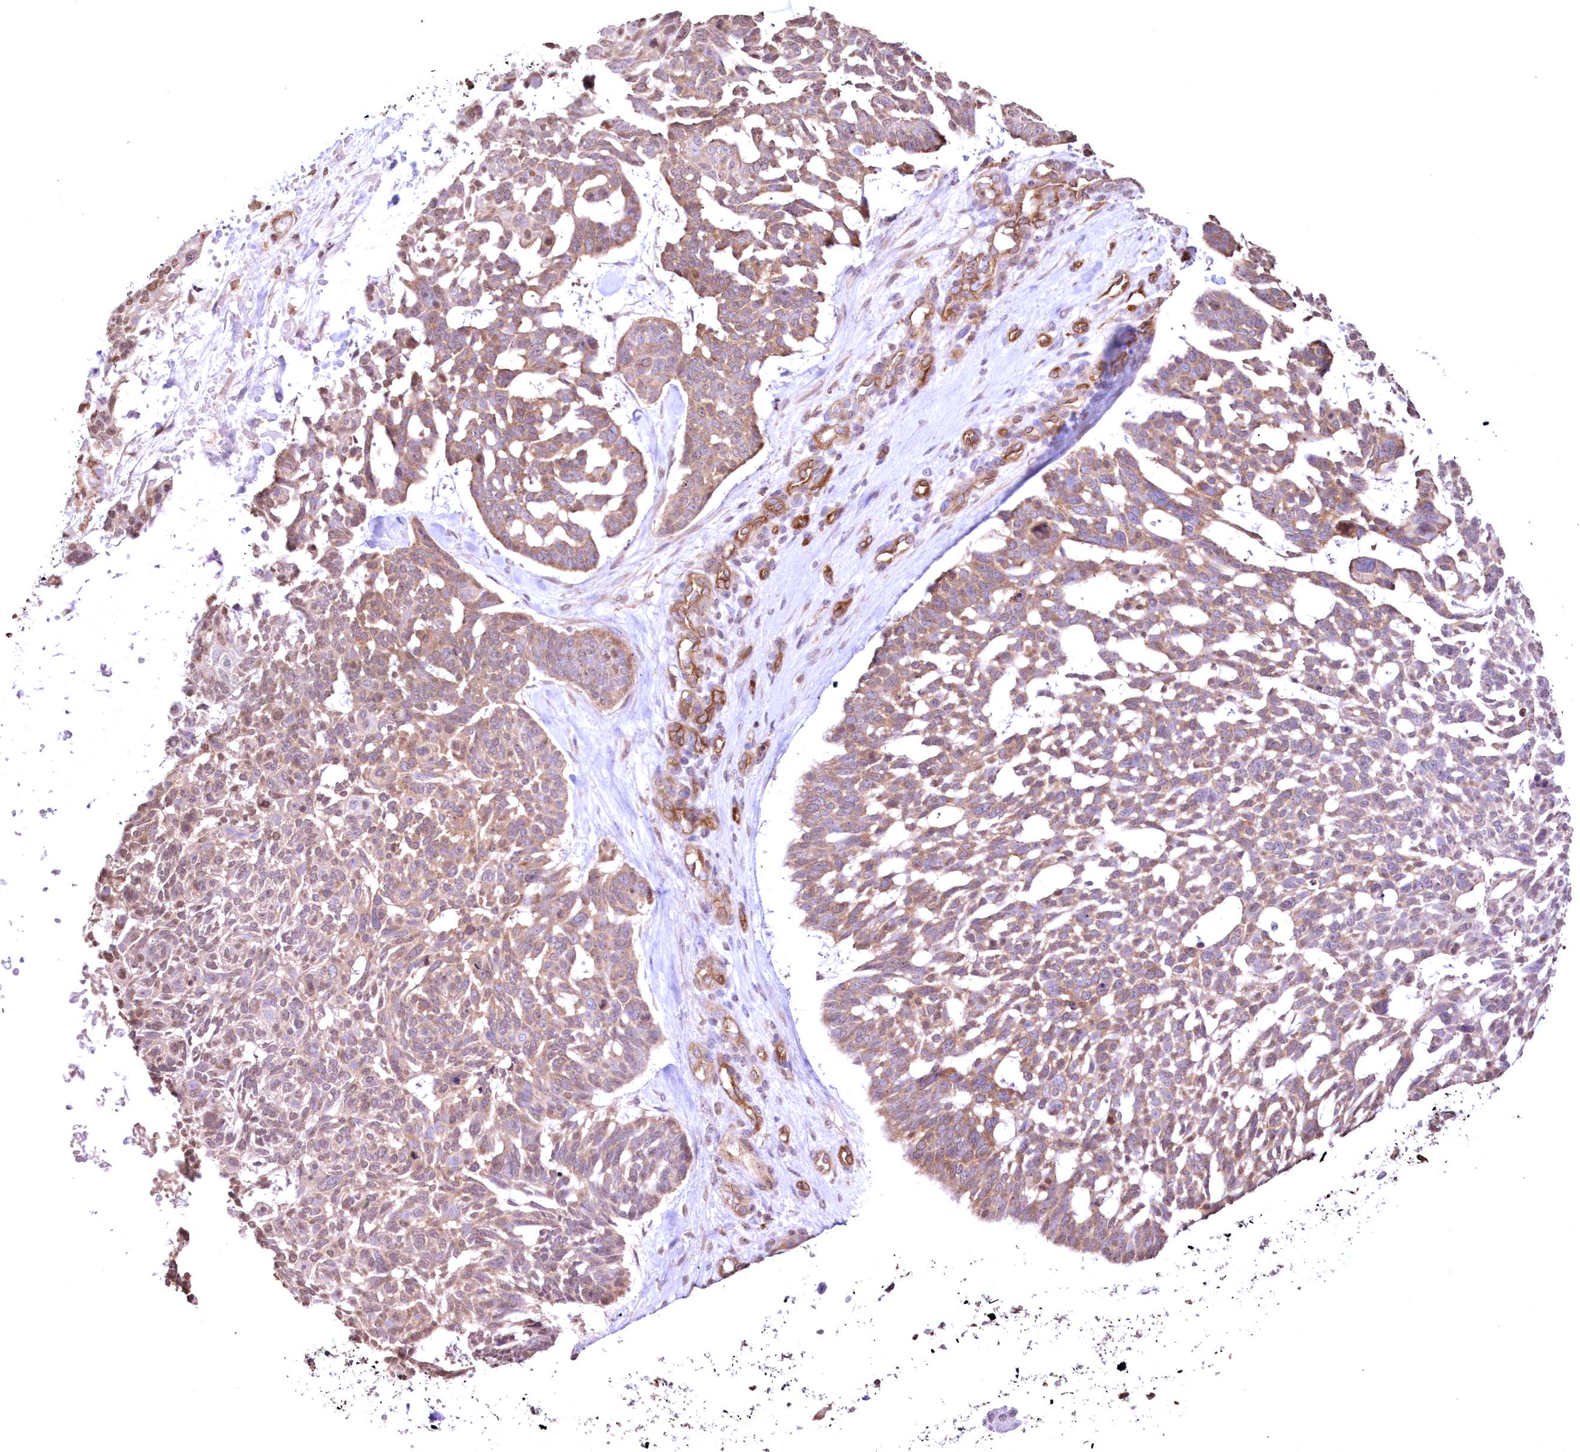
{"staining": {"intensity": "weak", "quantity": ">75%", "location": "cytoplasmic/membranous"}, "tissue": "skin cancer", "cell_type": "Tumor cells", "image_type": "cancer", "snomed": [{"axis": "morphology", "description": "Basal cell carcinoma"}, {"axis": "topography", "description": "Skin"}], "caption": "Brown immunohistochemical staining in skin cancer (basal cell carcinoma) exhibits weak cytoplasmic/membranous staining in about >75% of tumor cells.", "gene": "FCHO2", "patient": {"sex": "male", "age": 88}}